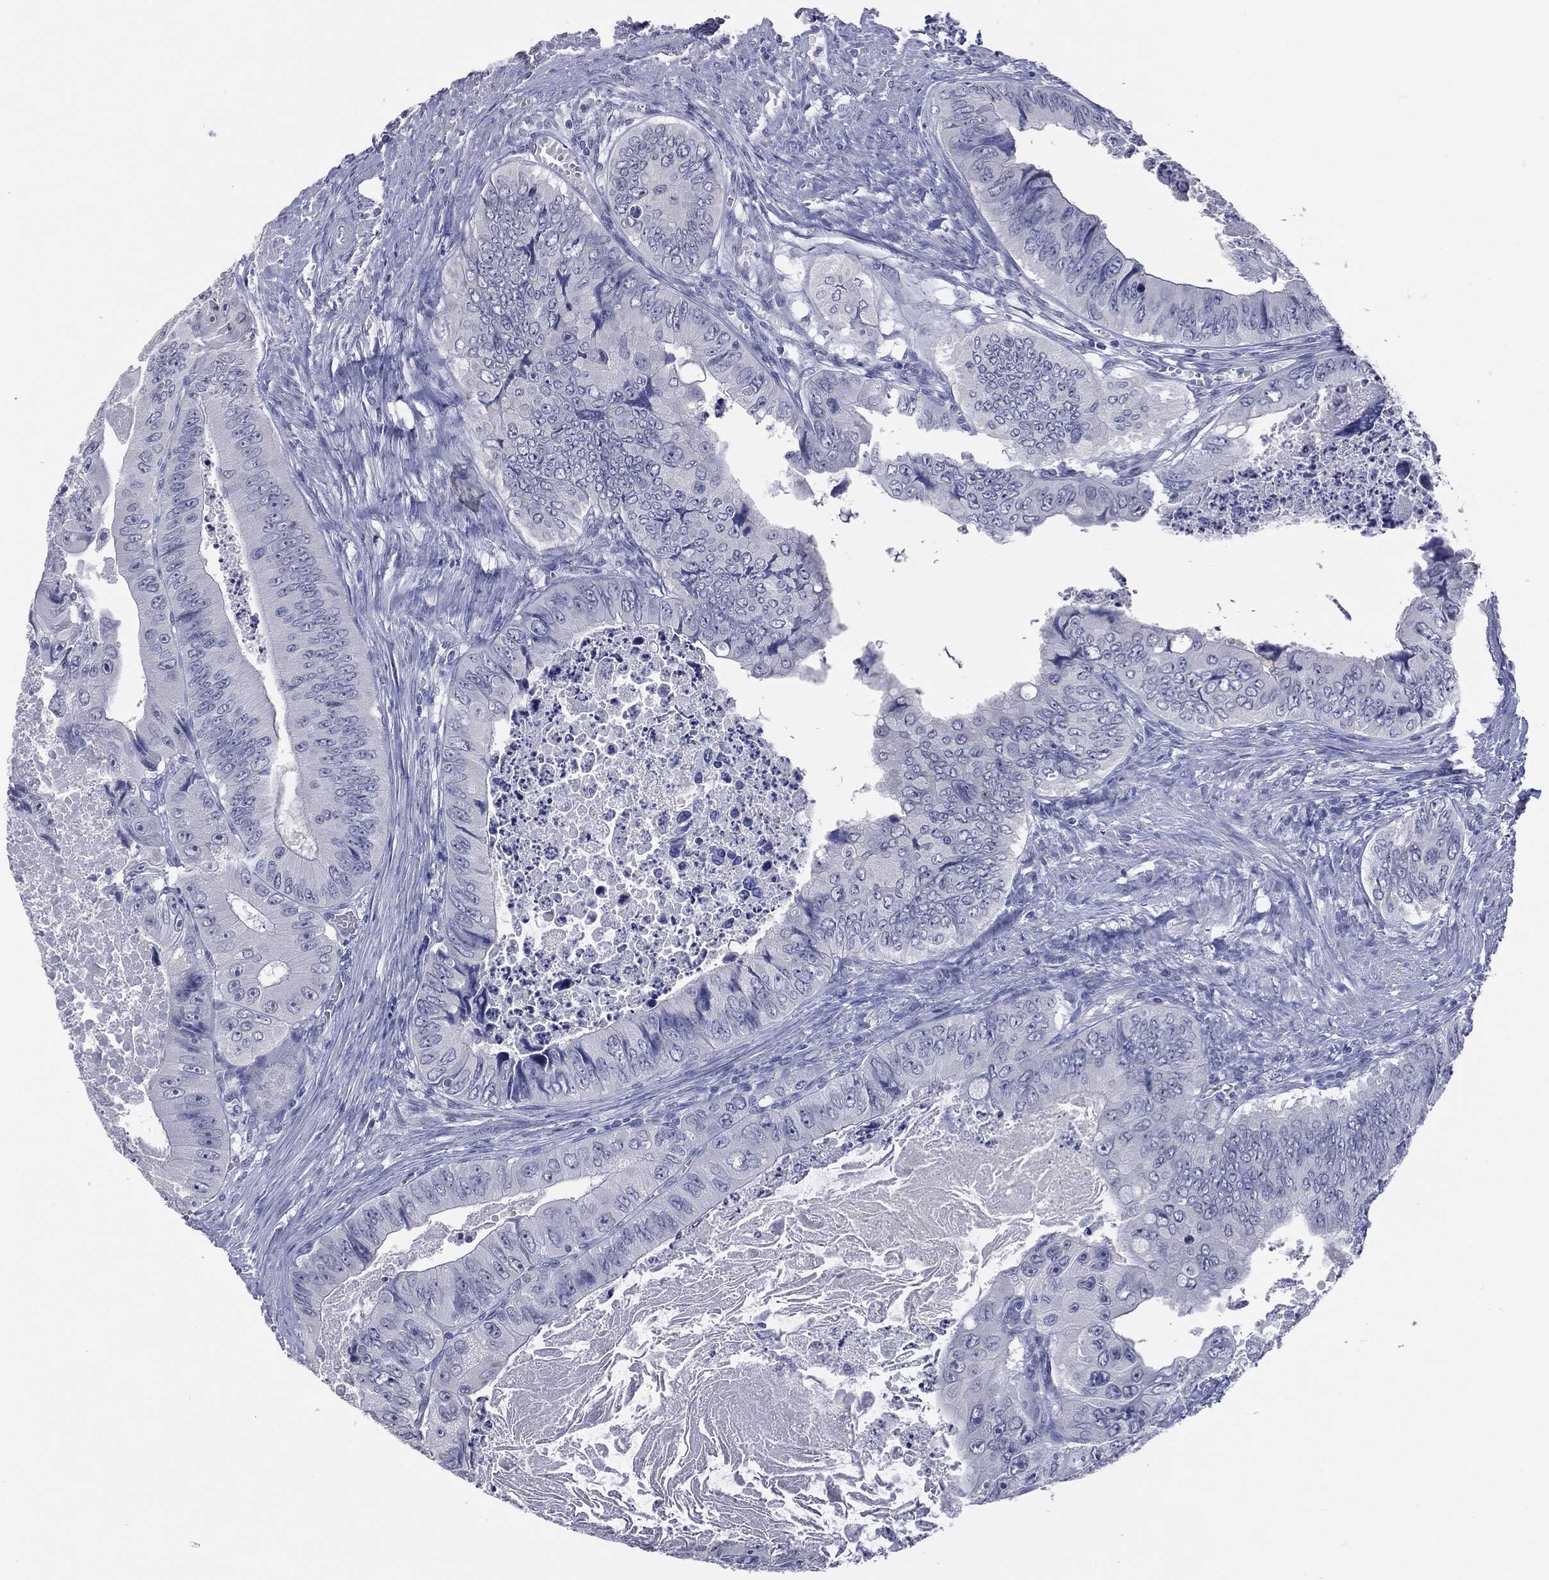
{"staining": {"intensity": "negative", "quantity": "none", "location": "none"}, "tissue": "colorectal cancer", "cell_type": "Tumor cells", "image_type": "cancer", "snomed": [{"axis": "morphology", "description": "Adenocarcinoma, NOS"}, {"axis": "topography", "description": "Colon"}], "caption": "A histopathology image of colorectal cancer stained for a protein exhibits no brown staining in tumor cells.", "gene": "TSHB", "patient": {"sex": "female", "age": 84}}